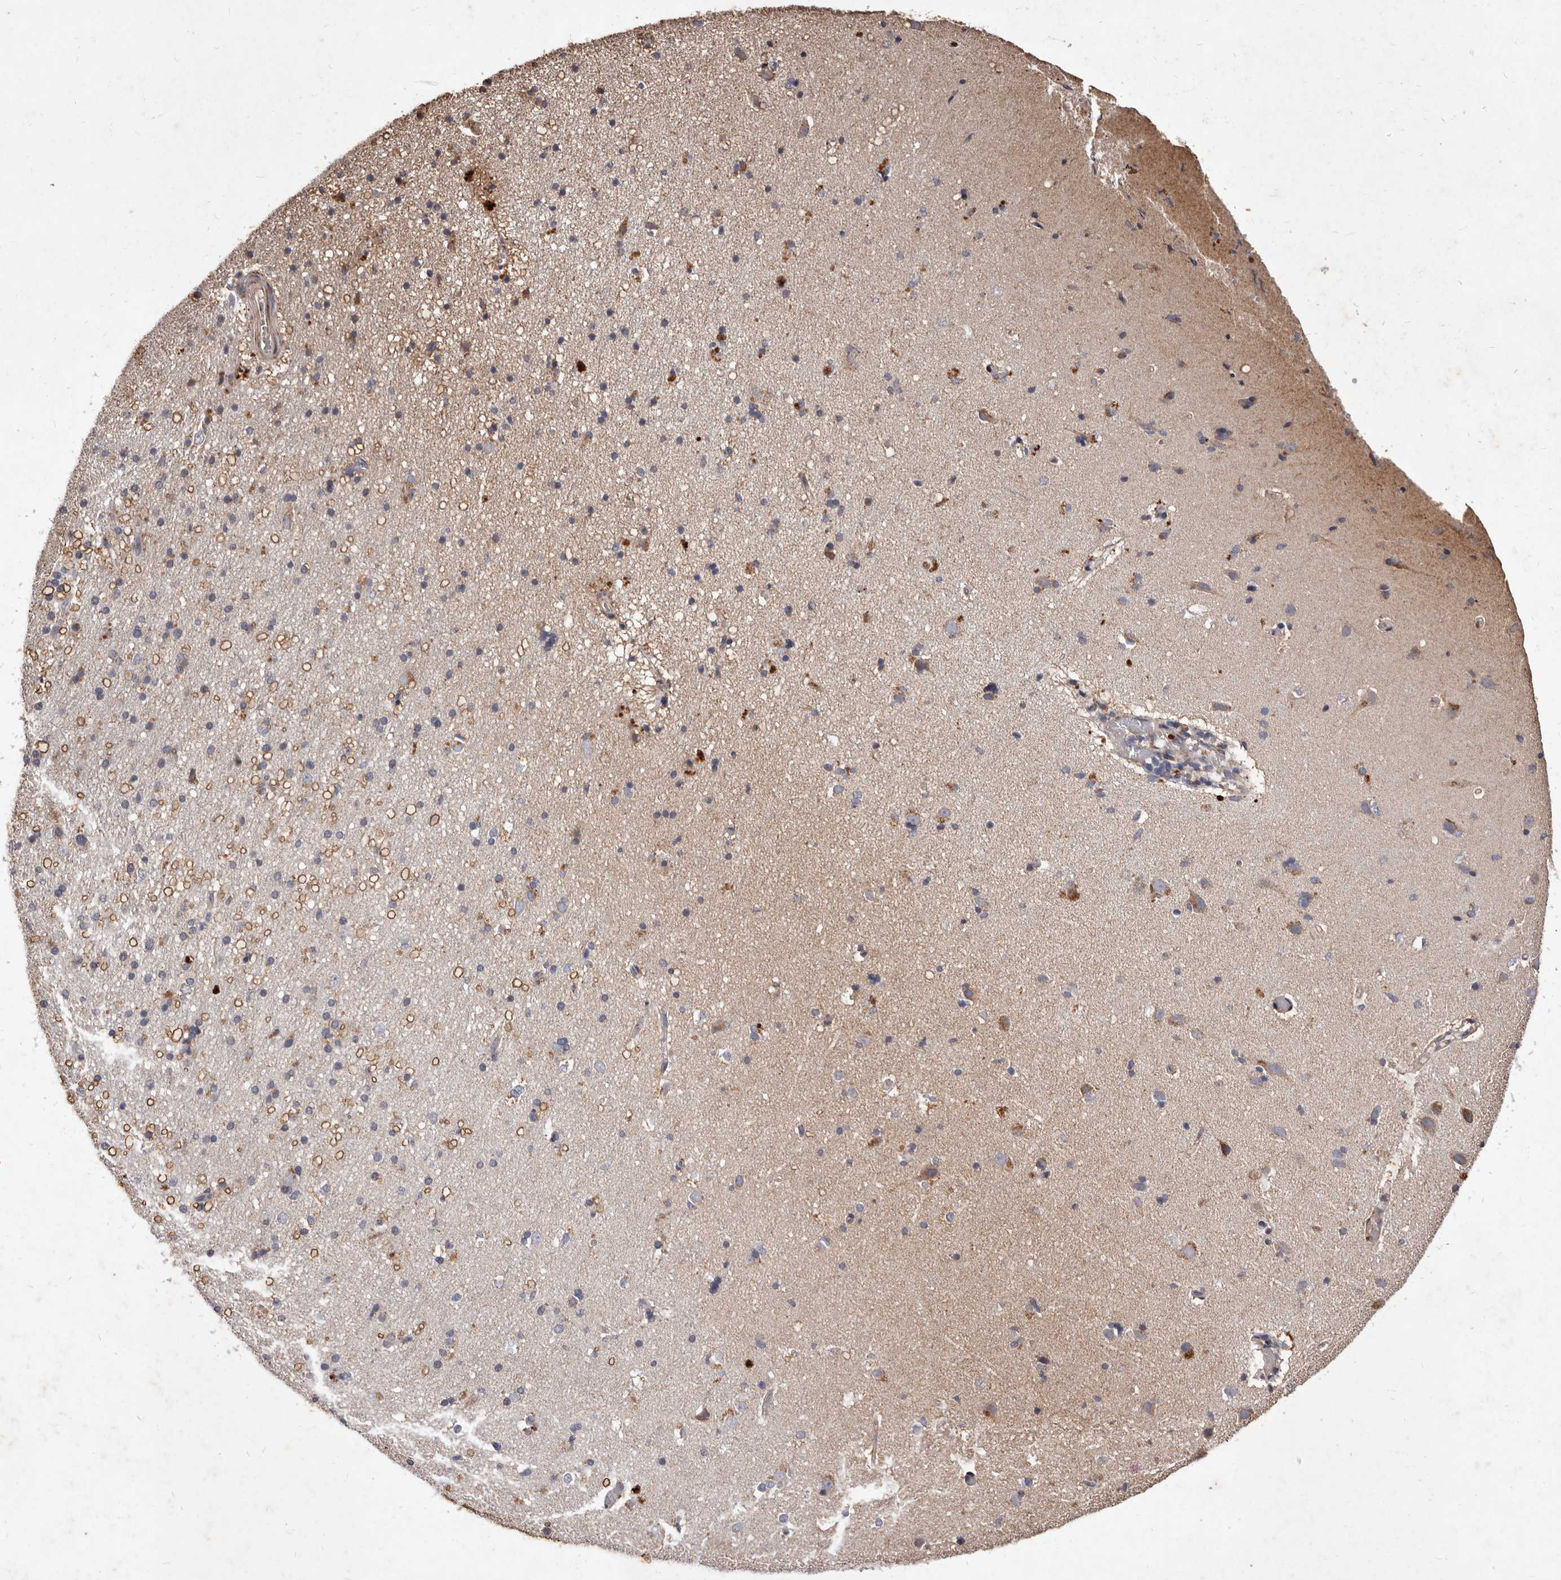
{"staining": {"intensity": "negative", "quantity": "none", "location": "none"}, "tissue": "cerebral cortex", "cell_type": "Endothelial cells", "image_type": "normal", "snomed": [{"axis": "morphology", "description": "Normal tissue, NOS"}, {"axis": "topography", "description": "Cerebral cortex"}], "caption": "Protein analysis of normal cerebral cortex reveals no significant staining in endothelial cells.", "gene": "CXCL14", "patient": {"sex": "male", "age": 34}}